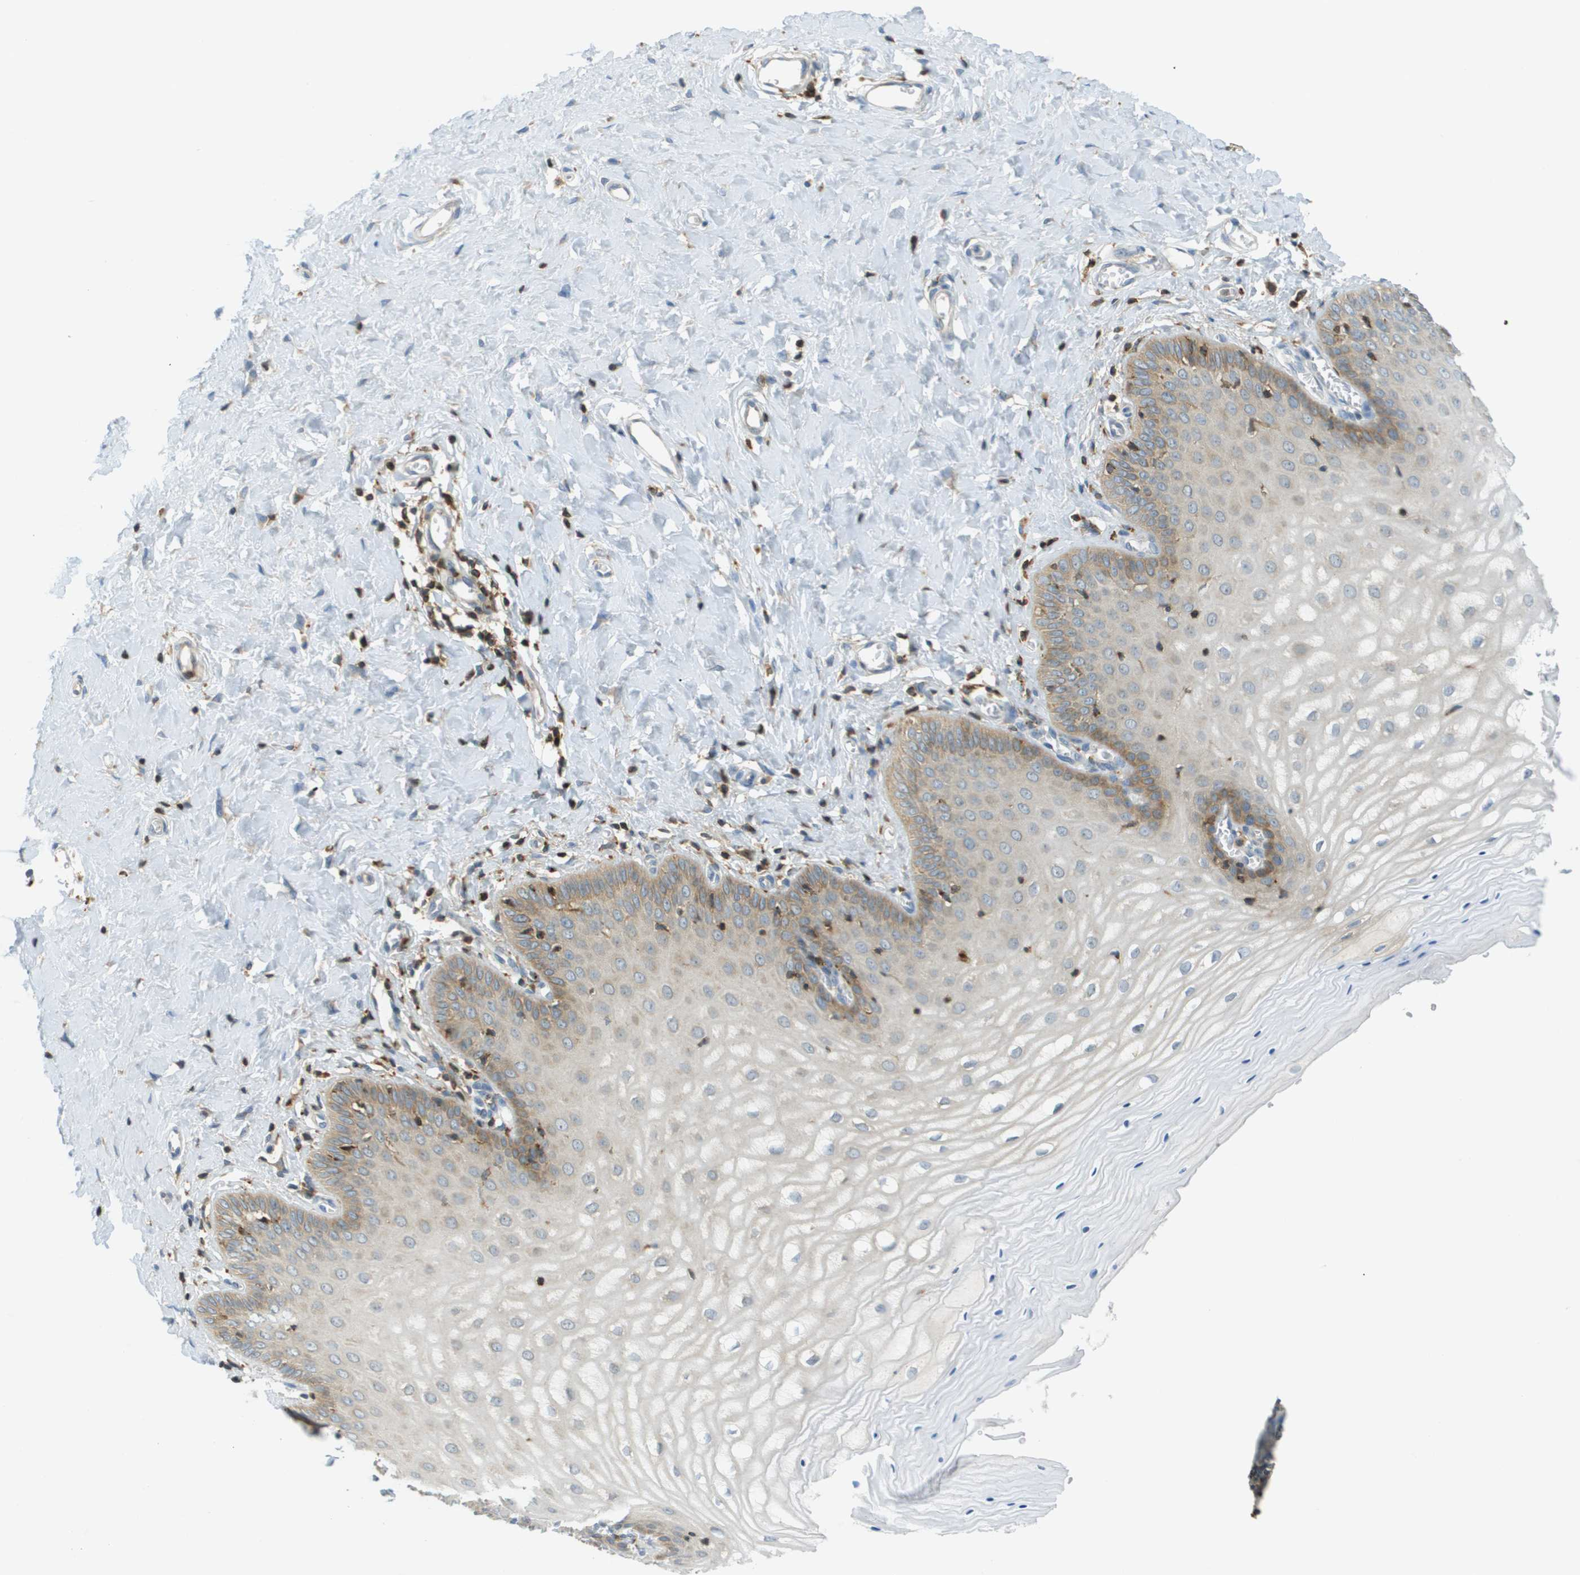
{"staining": {"intensity": "negative", "quantity": "none", "location": "none"}, "tissue": "cervix", "cell_type": "Glandular cells", "image_type": "normal", "snomed": [{"axis": "morphology", "description": "Normal tissue, NOS"}, {"axis": "topography", "description": "Cervix"}], "caption": "Immunohistochemistry of normal human cervix reveals no positivity in glandular cells.", "gene": "PLBD2", "patient": {"sex": "female", "age": 55}}